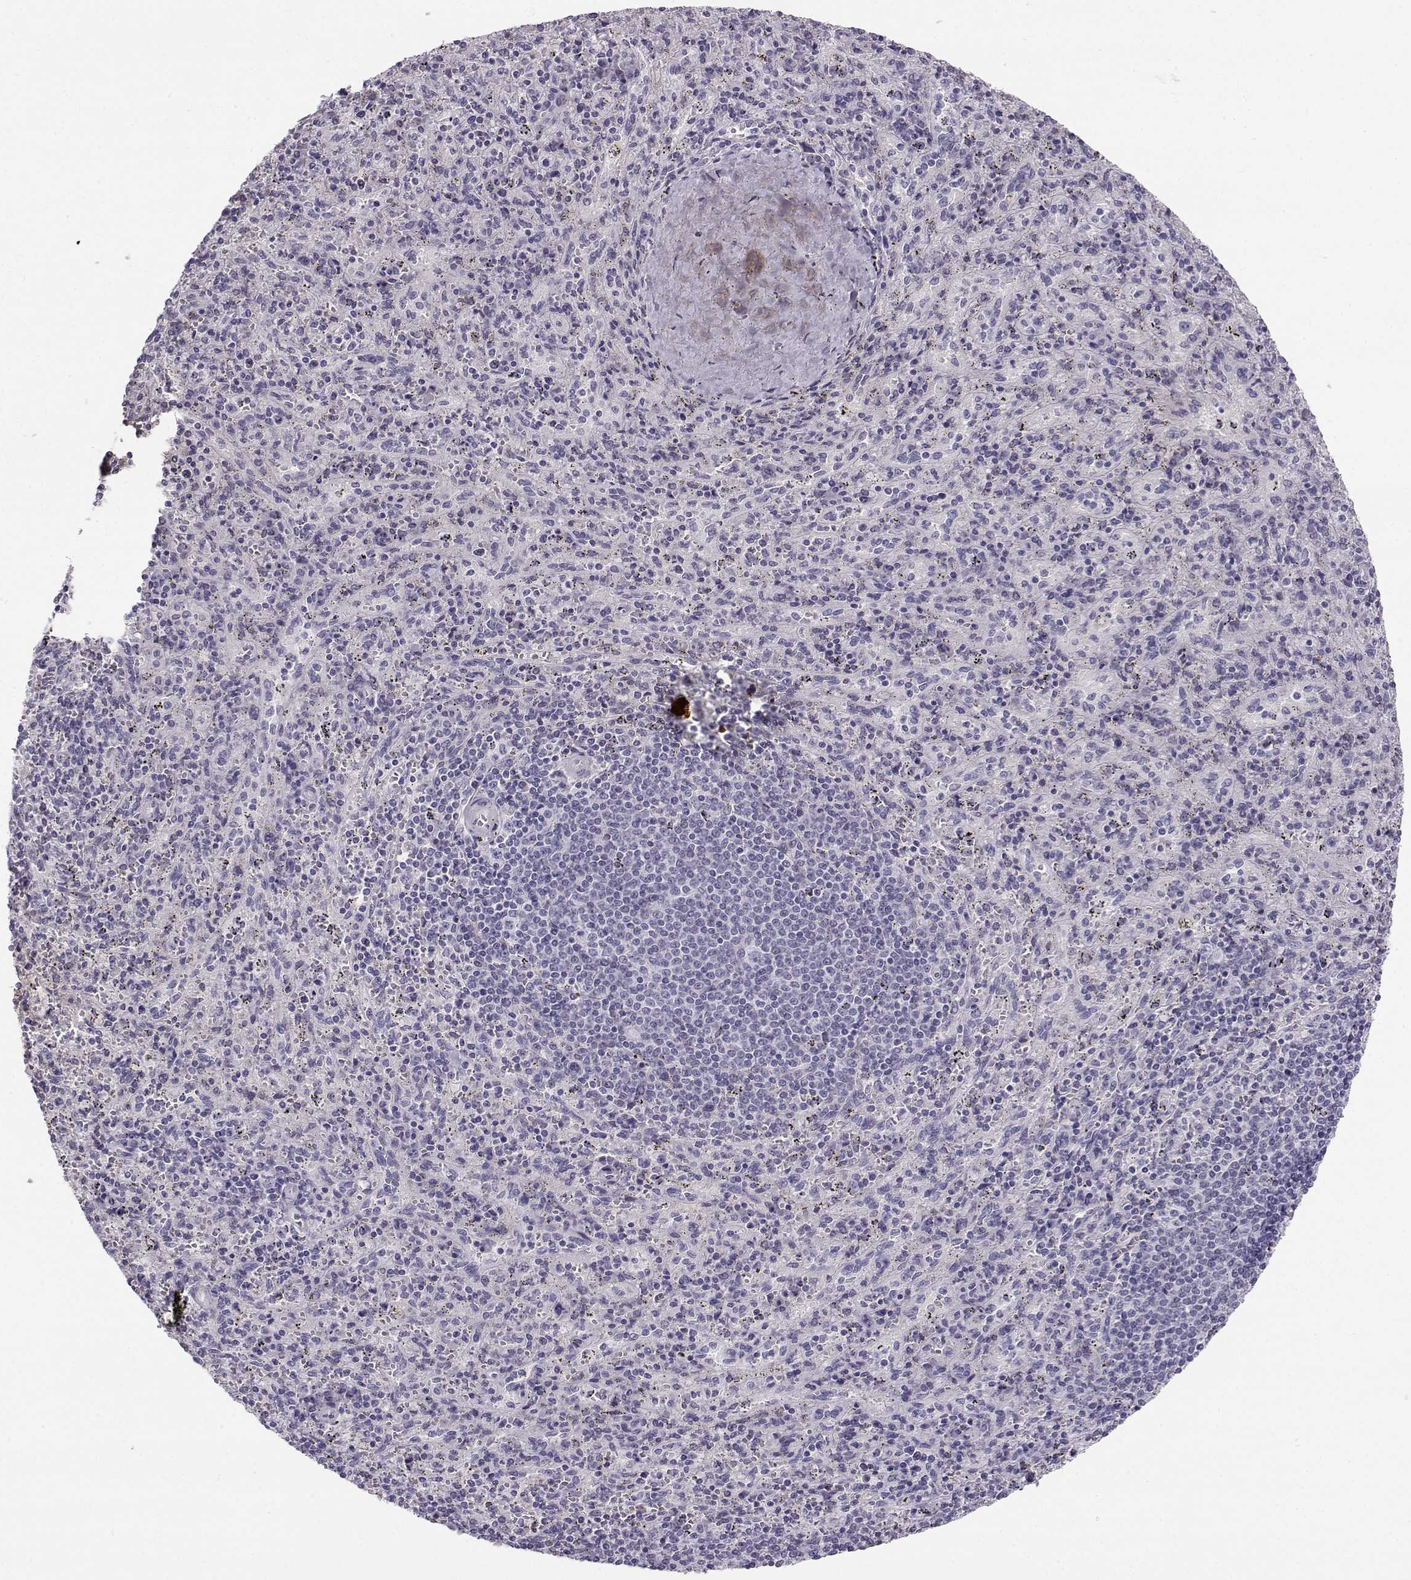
{"staining": {"intensity": "negative", "quantity": "none", "location": "none"}, "tissue": "spleen", "cell_type": "Cells in red pulp", "image_type": "normal", "snomed": [{"axis": "morphology", "description": "Normal tissue, NOS"}, {"axis": "topography", "description": "Spleen"}], "caption": "Immunohistochemistry (IHC) histopathology image of normal spleen: human spleen stained with DAB exhibits no significant protein staining in cells in red pulp.", "gene": "KCNMB4", "patient": {"sex": "male", "age": 57}}